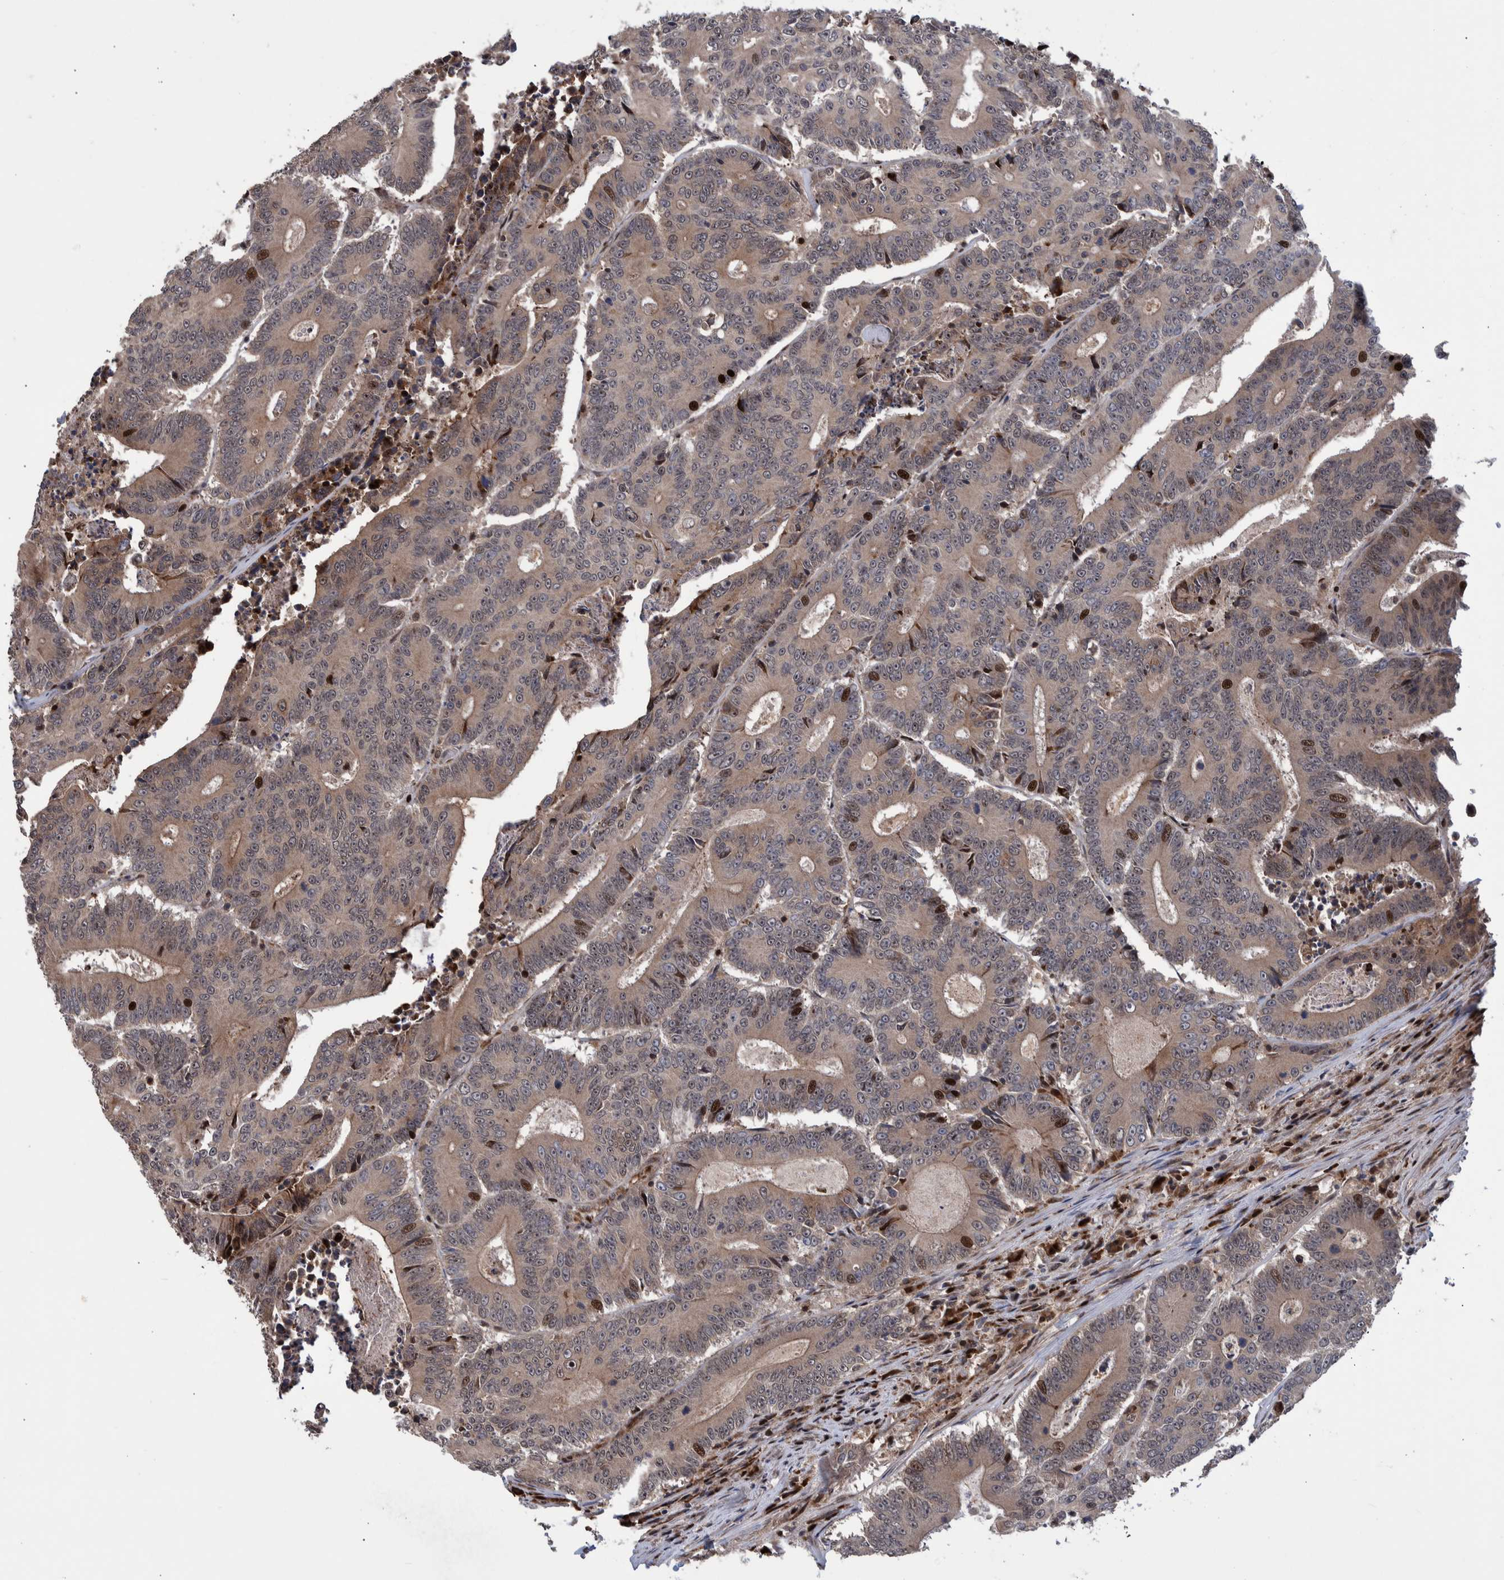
{"staining": {"intensity": "weak", "quantity": ">75%", "location": "cytoplasmic/membranous,nuclear"}, "tissue": "colorectal cancer", "cell_type": "Tumor cells", "image_type": "cancer", "snomed": [{"axis": "morphology", "description": "Adenocarcinoma, NOS"}, {"axis": "topography", "description": "Colon"}], "caption": "DAB immunohistochemical staining of human colorectal adenocarcinoma displays weak cytoplasmic/membranous and nuclear protein expression in approximately >75% of tumor cells.", "gene": "SHISA6", "patient": {"sex": "male", "age": 83}}